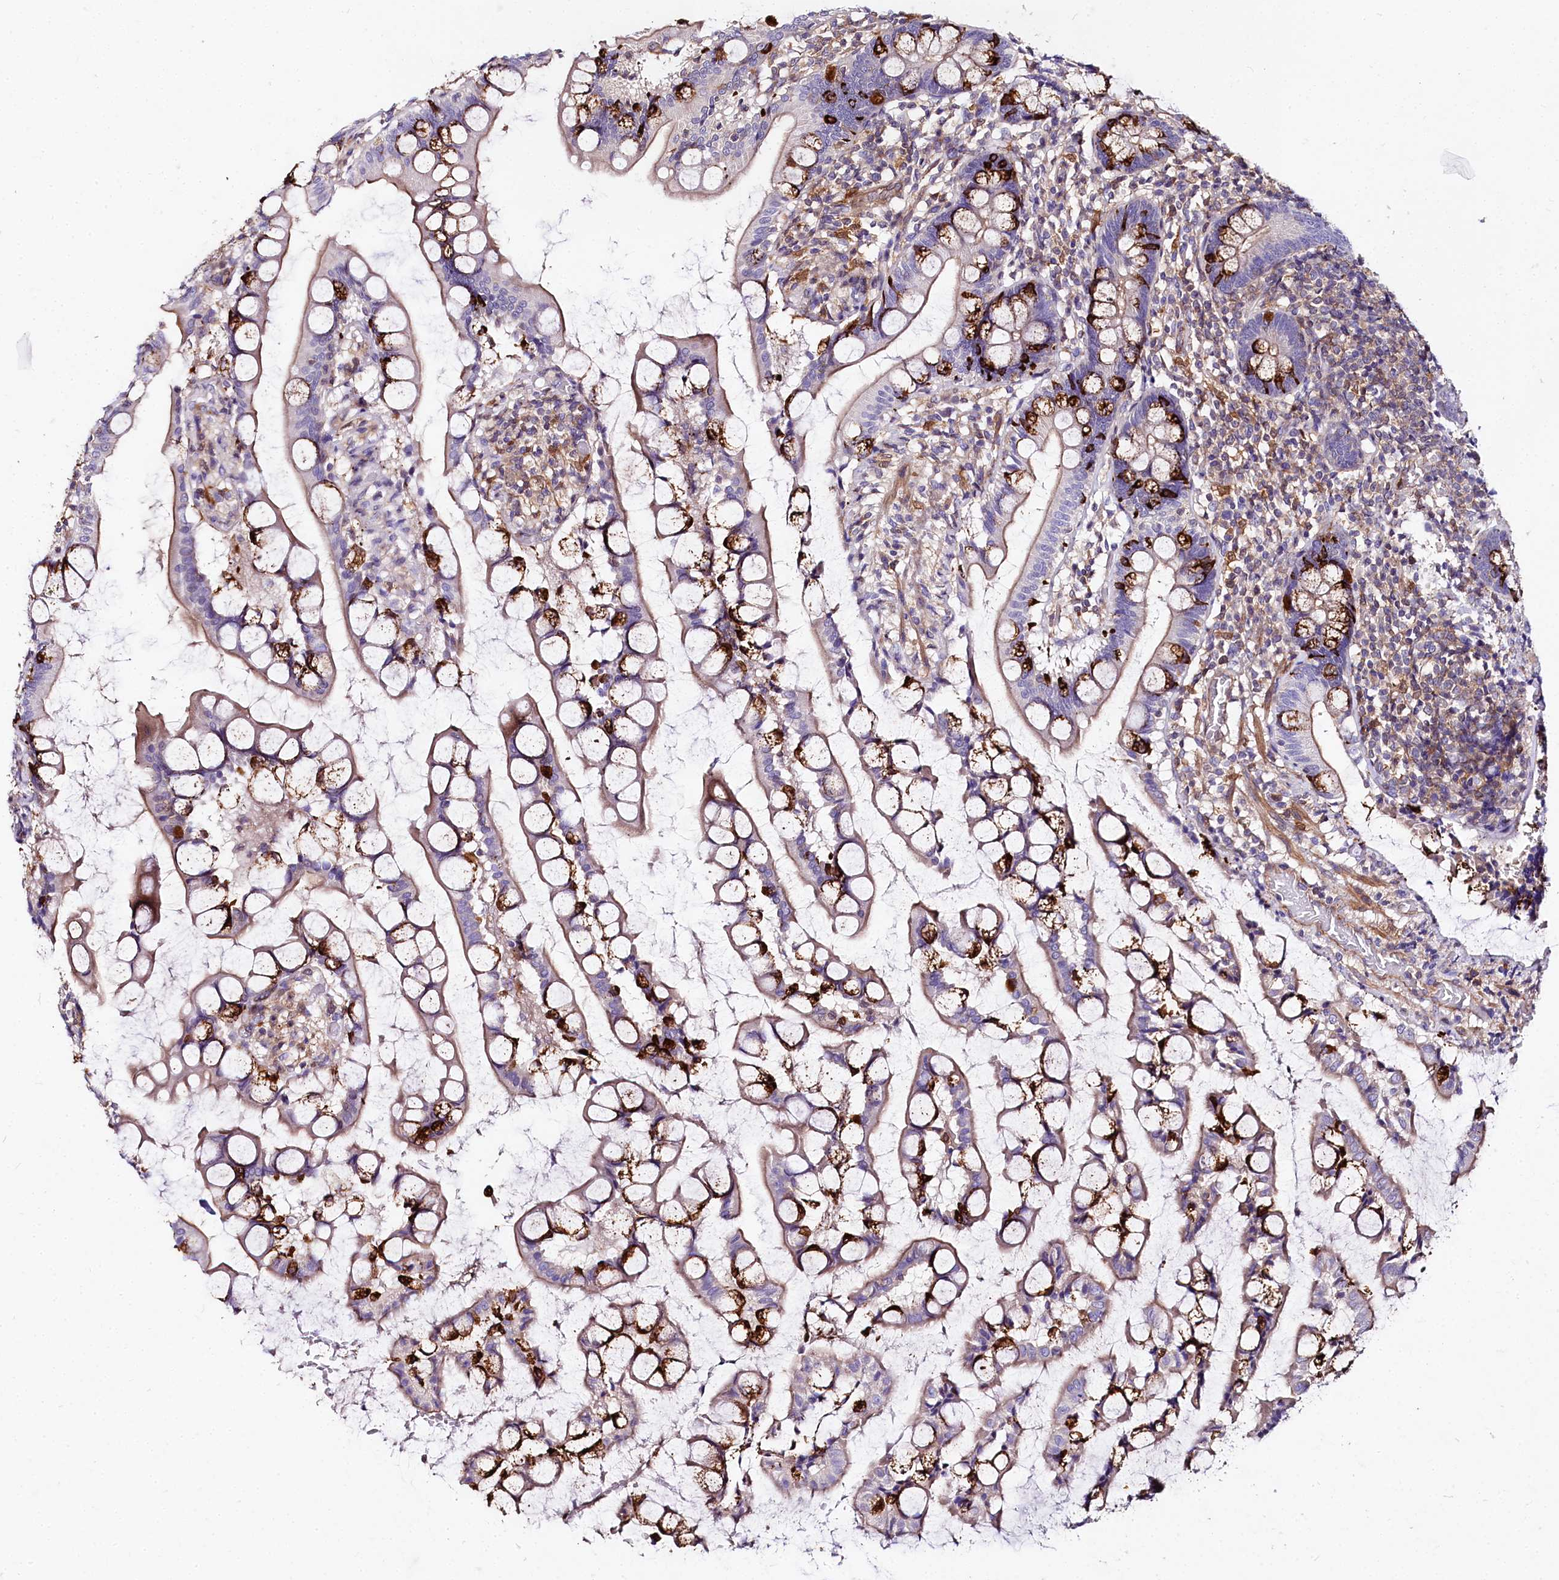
{"staining": {"intensity": "strong", "quantity": "<25%", "location": "cytoplasmic/membranous"}, "tissue": "small intestine", "cell_type": "Glandular cells", "image_type": "normal", "snomed": [{"axis": "morphology", "description": "Normal tissue, NOS"}, {"axis": "topography", "description": "Small intestine"}], "caption": "Immunohistochemical staining of normal small intestine demonstrates <25% levels of strong cytoplasmic/membranous protein staining in about <25% of glandular cells.", "gene": "FCHSD2", "patient": {"sex": "male", "age": 52}}